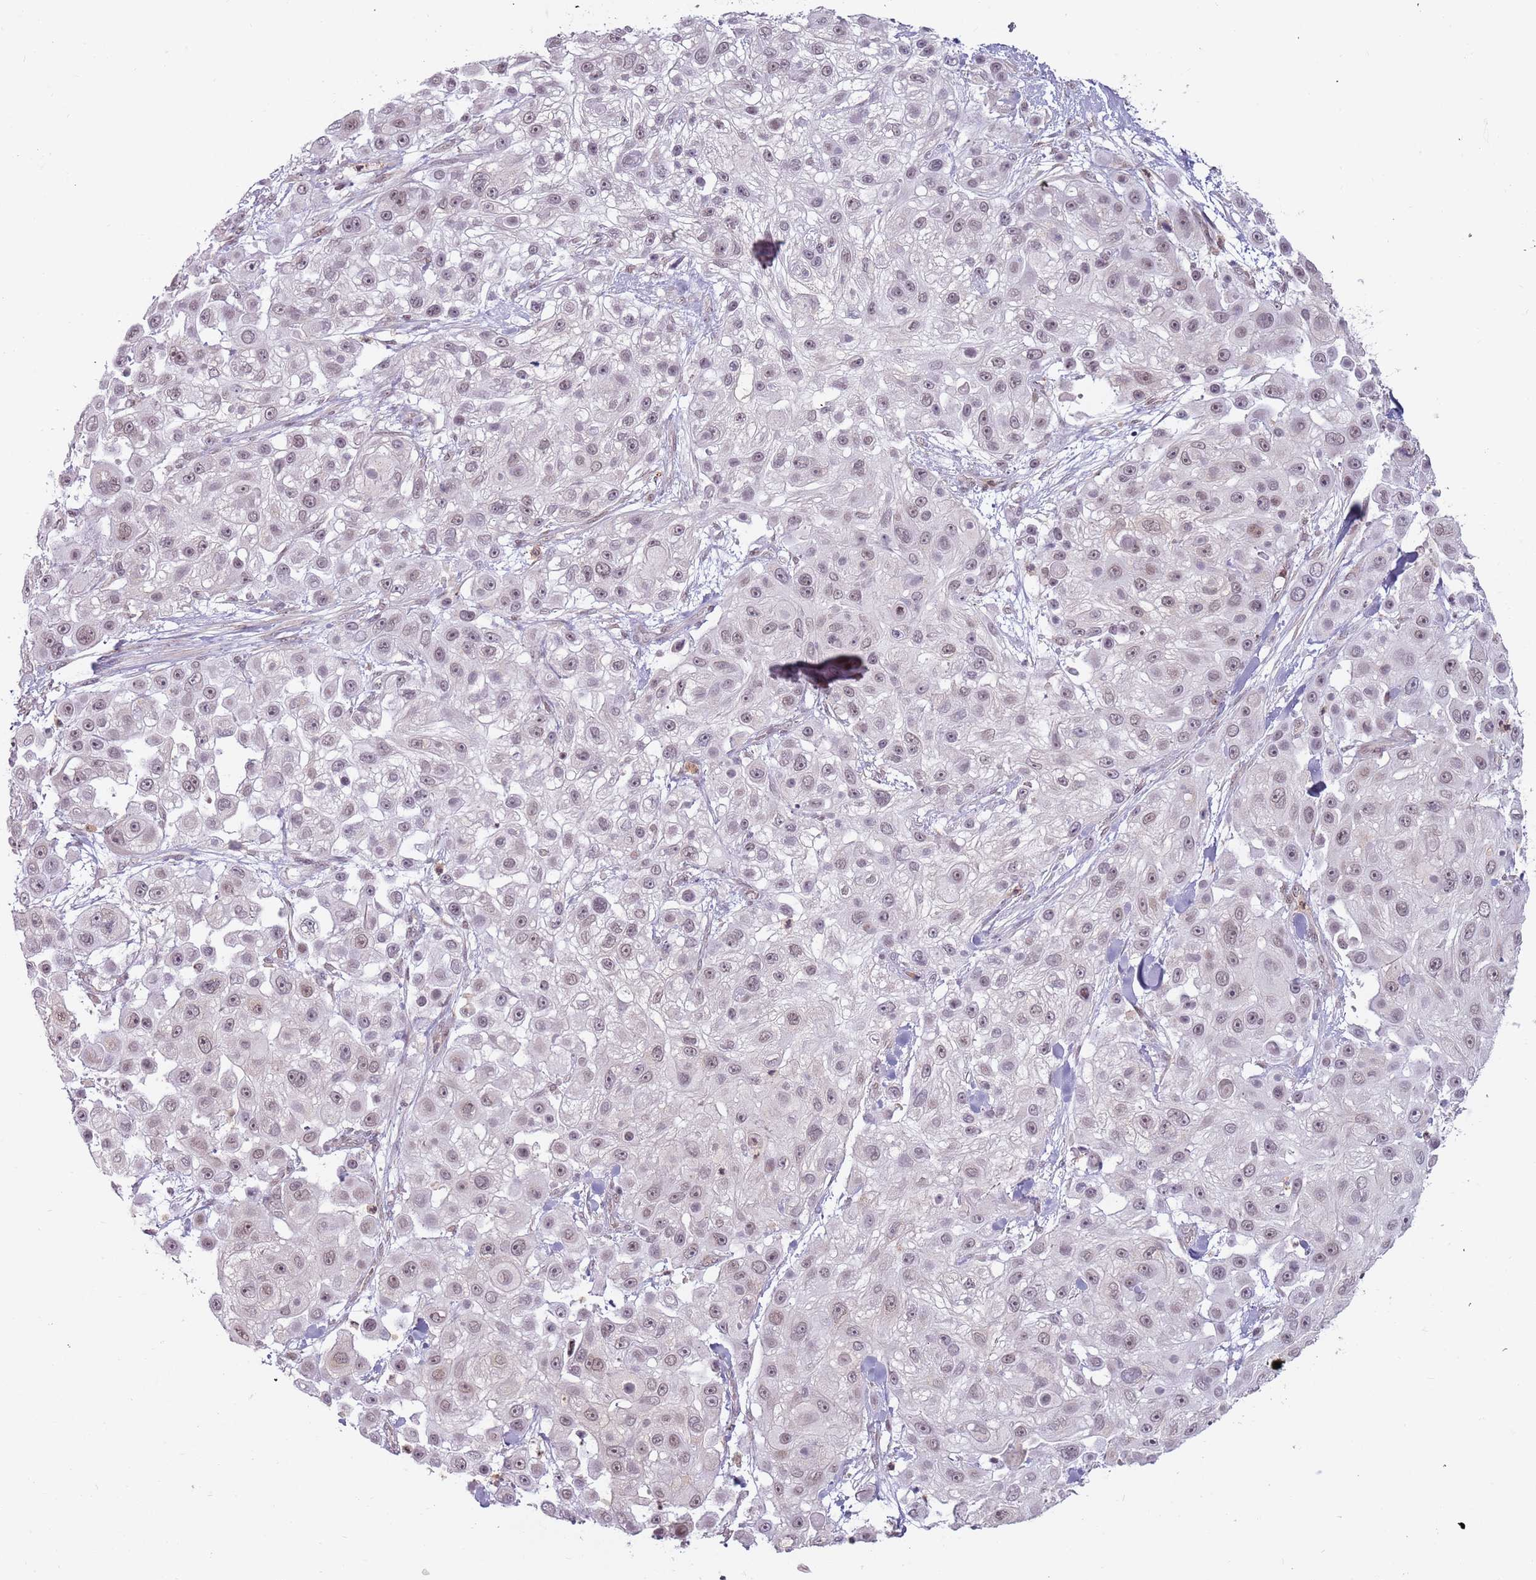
{"staining": {"intensity": "negative", "quantity": "none", "location": "none"}, "tissue": "skin cancer", "cell_type": "Tumor cells", "image_type": "cancer", "snomed": [{"axis": "morphology", "description": "Squamous cell carcinoma, NOS"}, {"axis": "topography", "description": "Skin"}], "caption": "The IHC histopathology image has no significant expression in tumor cells of skin cancer (squamous cell carcinoma) tissue. (Brightfield microscopy of DAB (3,3'-diaminobenzidine) IHC at high magnification).", "gene": "REXO4", "patient": {"sex": "male", "age": 67}}